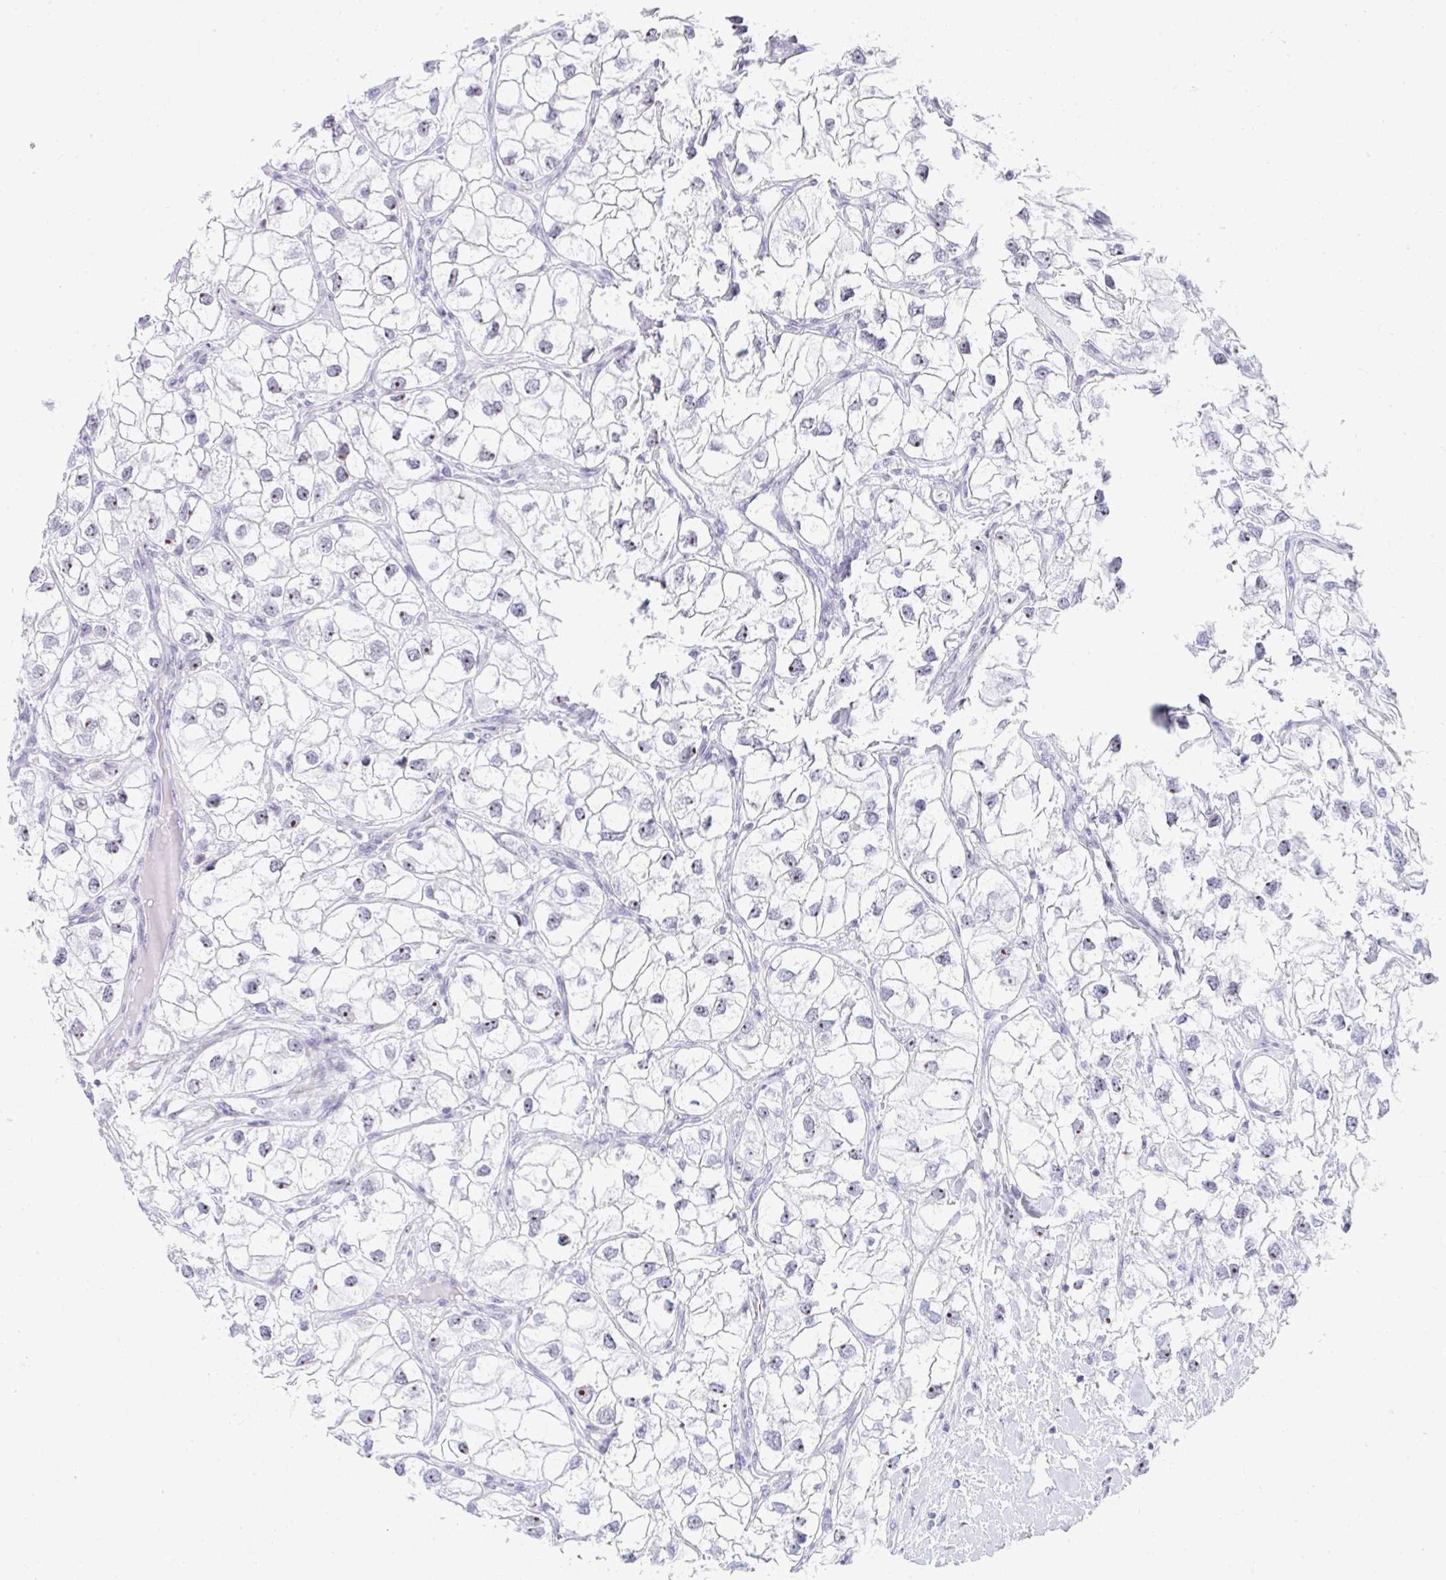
{"staining": {"intensity": "weak", "quantity": "25%-75%", "location": "nuclear"}, "tissue": "renal cancer", "cell_type": "Tumor cells", "image_type": "cancer", "snomed": [{"axis": "morphology", "description": "Adenocarcinoma, NOS"}, {"axis": "topography", "description": "Kidney"}], "caption": "Approximately 25%-75% of tumor cells in human renal cancer (adenocarcinoma) display weak nuclear protein staining as visualized by brown immunohistochemical staining.", "gene": "NOP10", "patient": {"sex": "male", "age": 59}}